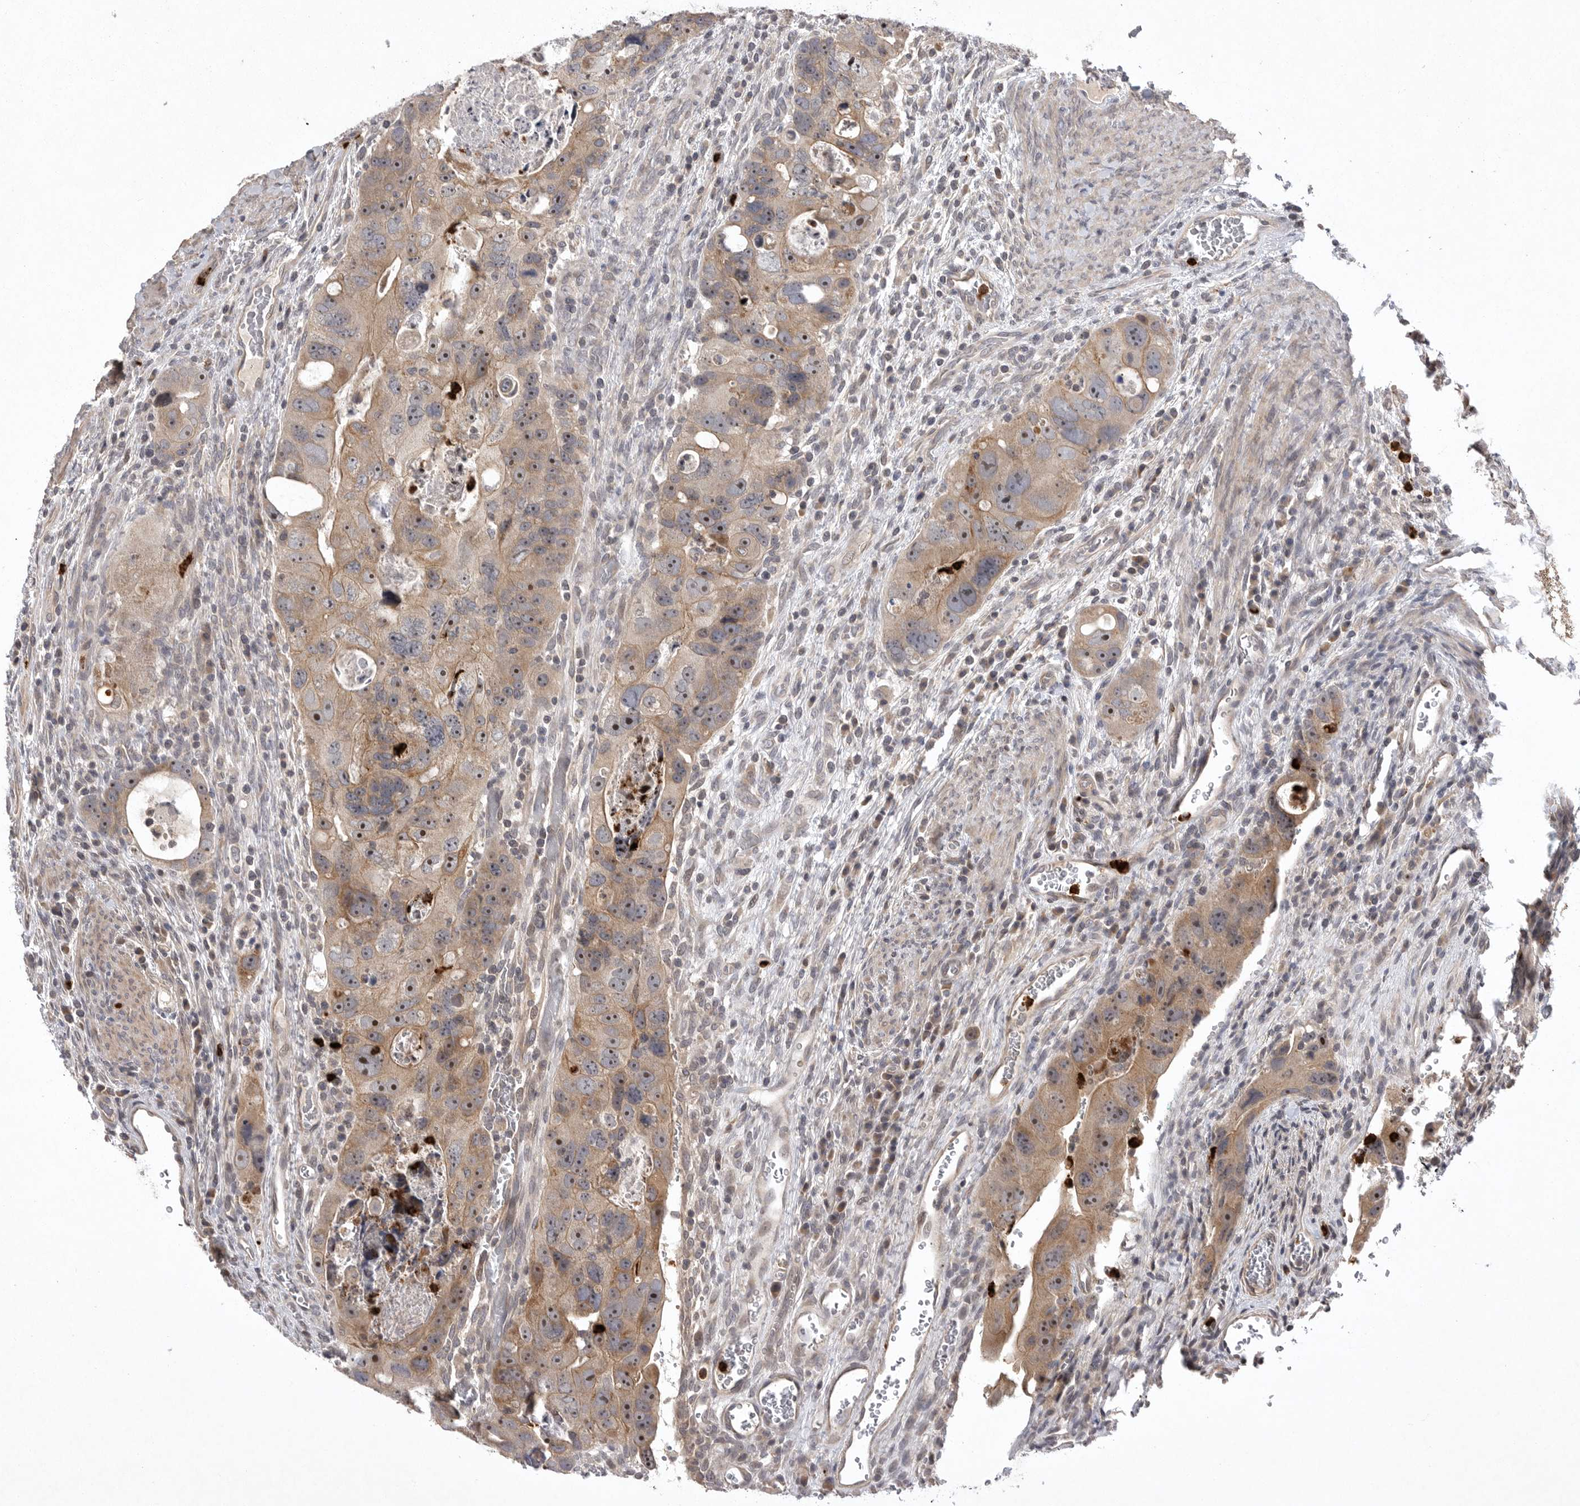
{"staining": {"intensity": "moderate", "quantity": ">75%", "location": "cytoplasmic/membranous,nuclear"}, "tissue": "colorectal cancer", "cell_type": "Tumor cells", "image_type": "cancer", "snomed": [{"axis": "morphology", "description": "Adenocarcinoma, NOS"}, {"axis": "topography", "description": "Rectum"}], "caption": "Immunohistochemical staining of human colorectal cancer (adenocarcinoma) exhibits medium levels of moderate cytoplasmic/membranous and nuclear positivity in about >75% of tumor cells.", "gene": "UBE3D", "patient": {"sex": "male", "age": 59}}